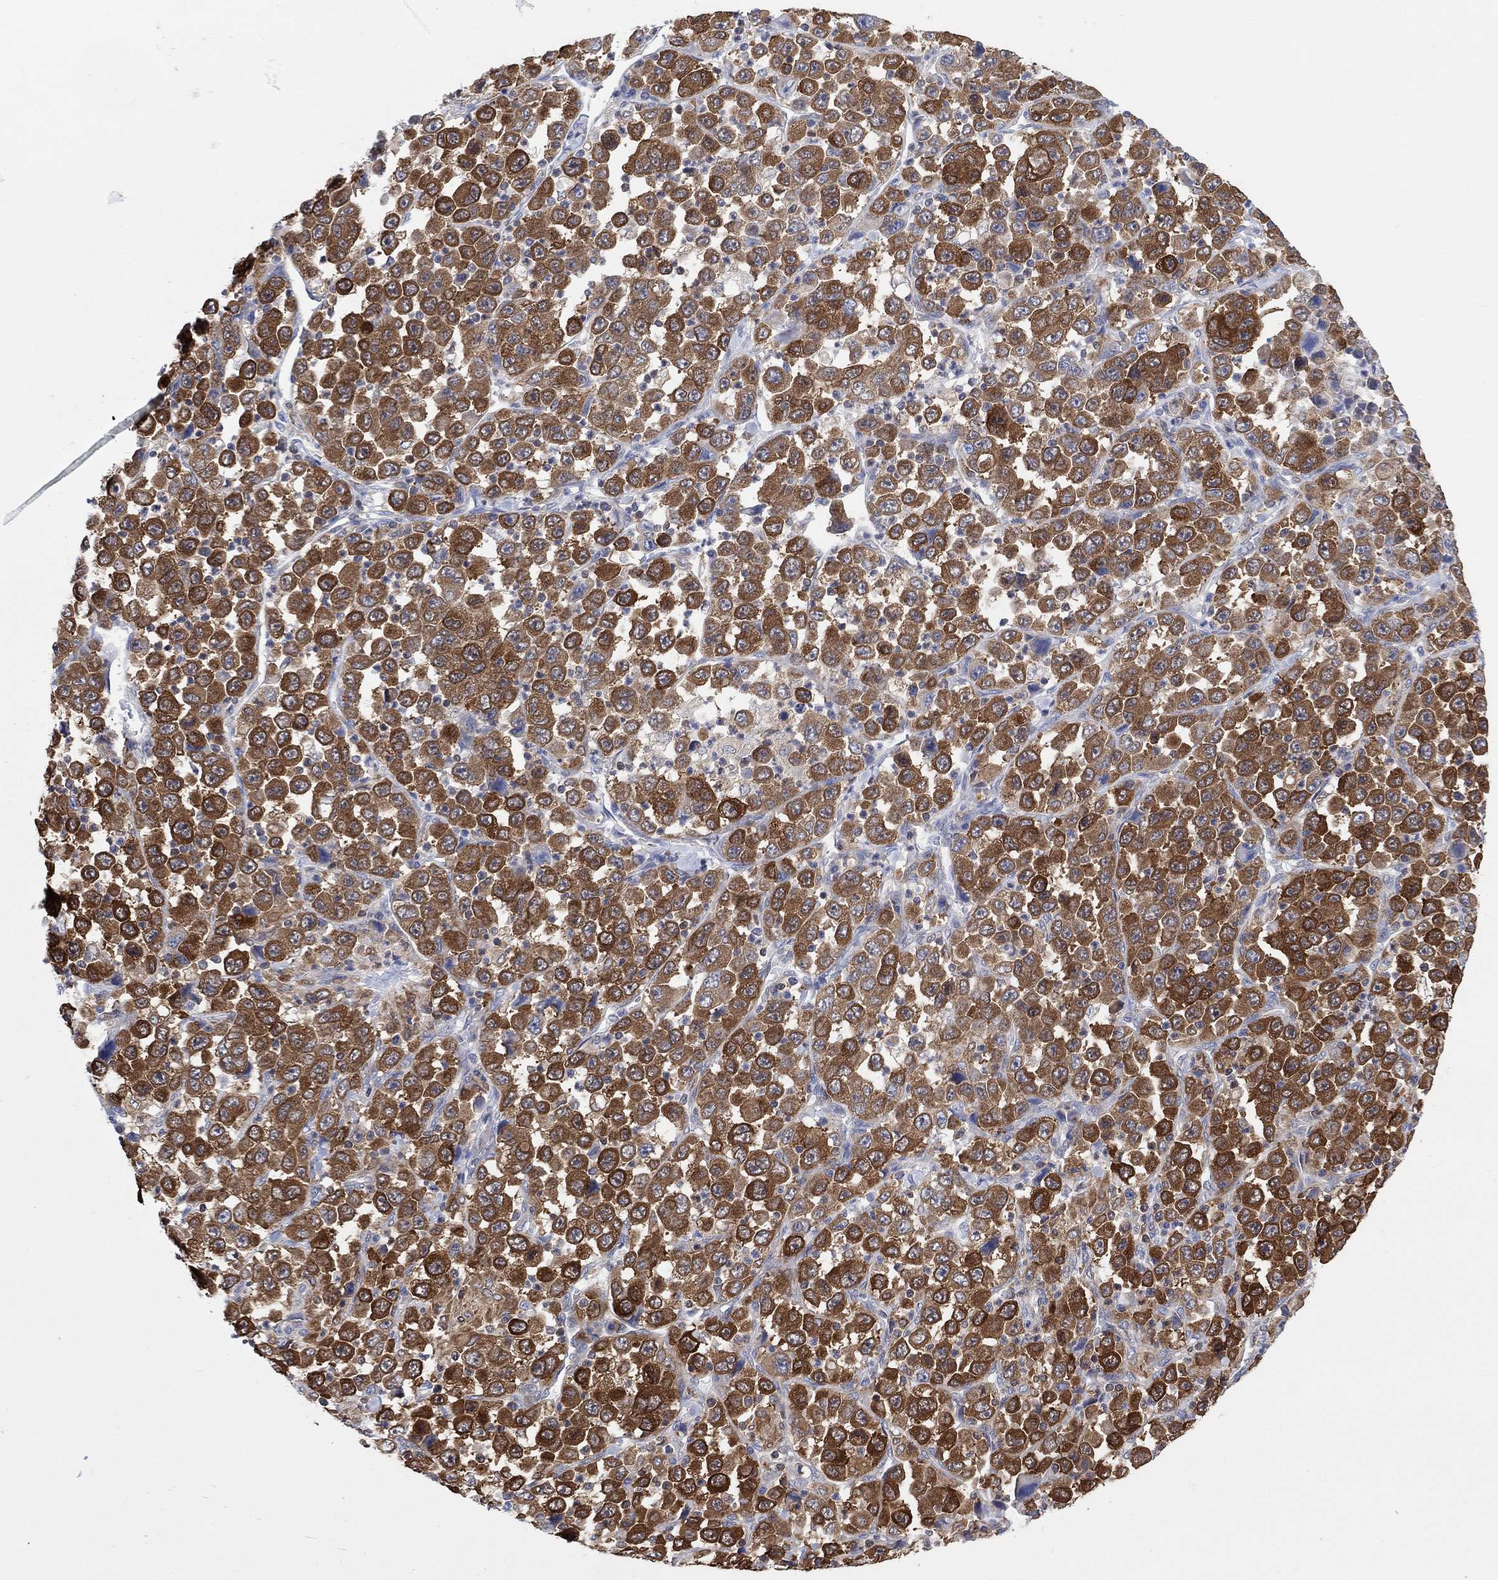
{"staining": {"intensity": "strong", "quantity": ">75%", "location": "cytoplasmic/membranous"}, "tissue": "stomach cancer", "cell_type": "Tumor cells", "image_type": "cancer", "snomed": [{"axis": "morphology", "description": "Normal tissue, NOS"}, {"axis": "morphology", "description": "Adenocarcinoma, NOS"}, {"axis": "topography", "description": "Stomach, upper"}, {"axis": "topography", "description": "Stomach"}], "caption": "The micrograph reveals staining of stomach cancer (adenocarcinoma), revealing strong cytoplasmic/membranous protein staining (brown color) within tumor cells.", "gene": "GBP5", "patient": {"sex": "male", "age": 59}}